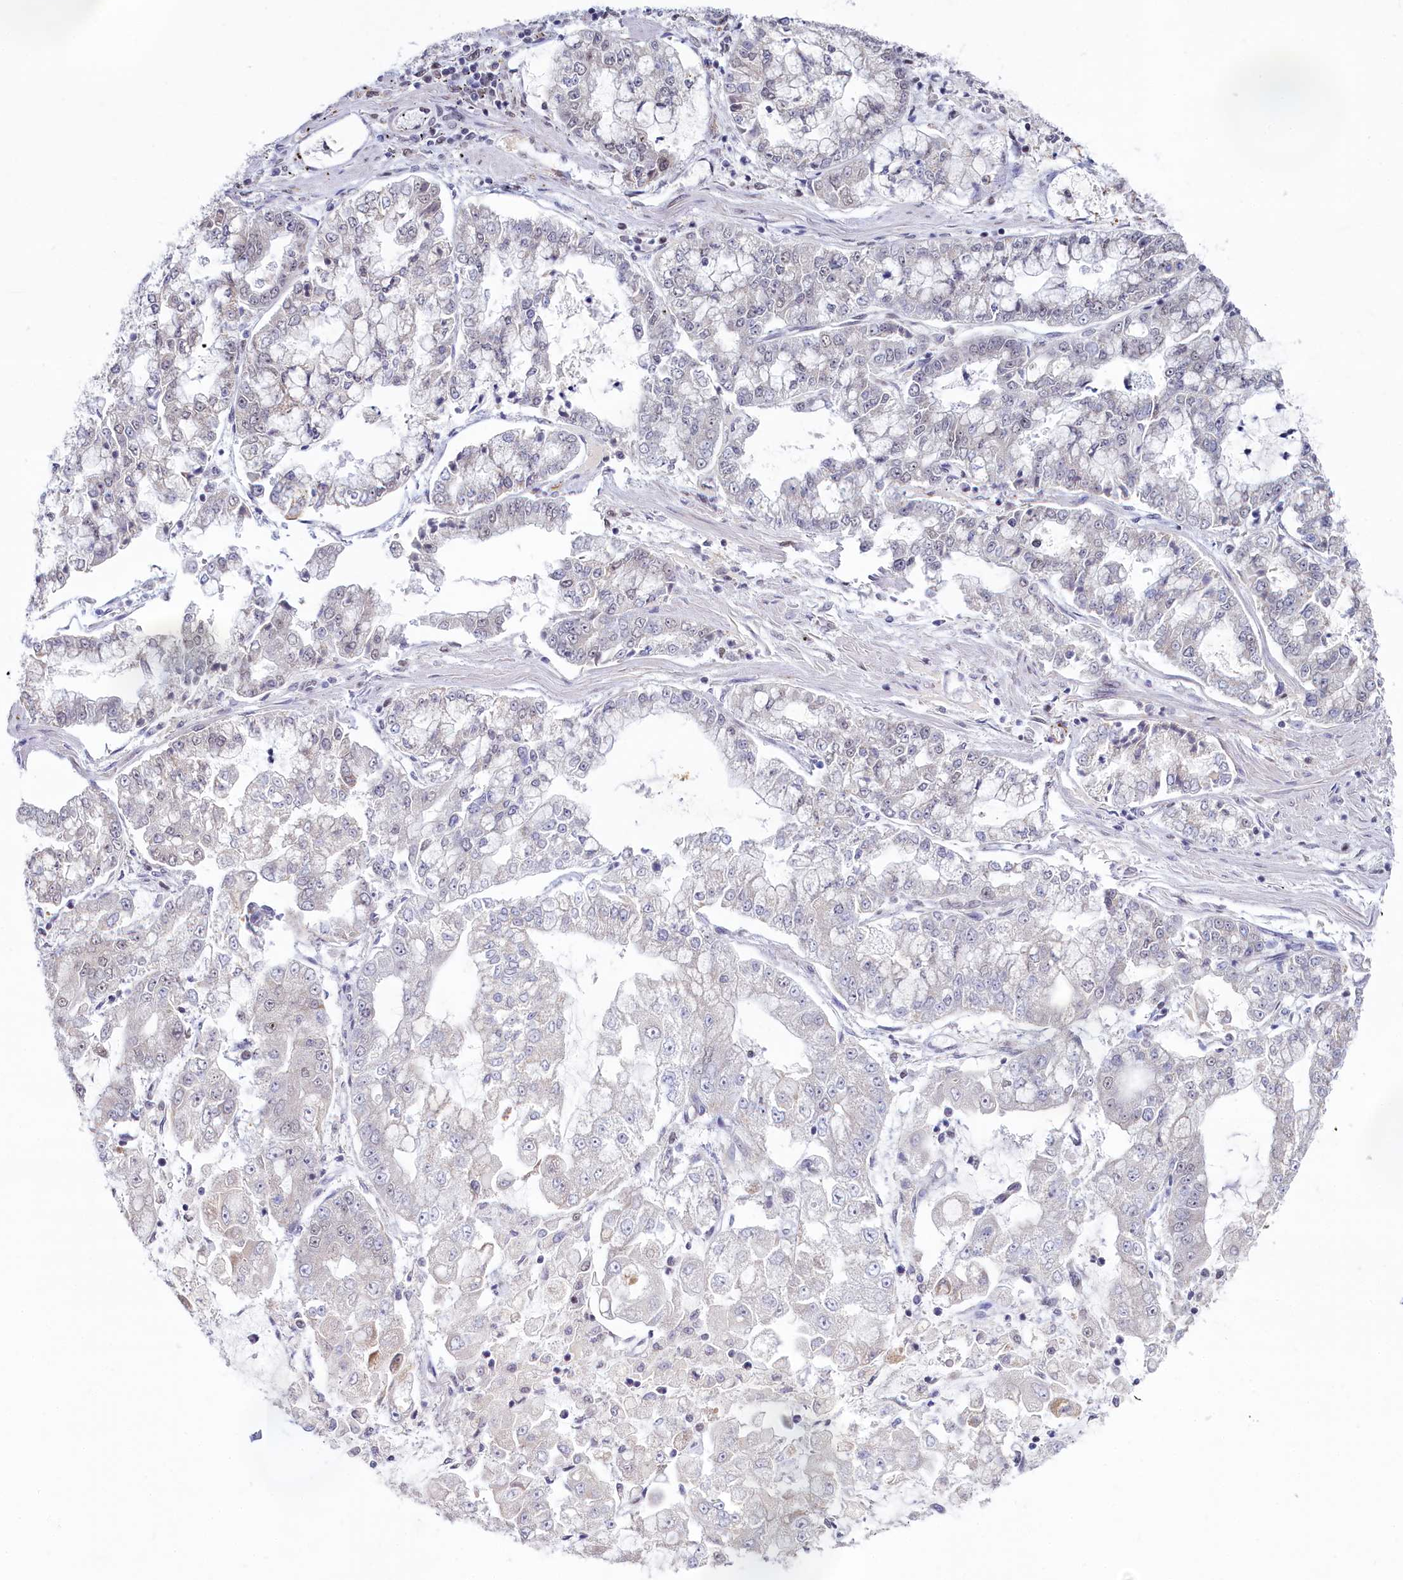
{"staining": {"intensity": "negative", "quantity": "none", "location": "none"}, "tissue": "stomach cancer", "cell_type": "Tumor cells", "image_type": "cancer", "snomed": [{"axis": "morphology", "description": "Adenocarcinoma, NOS"}, {"axis": "topography", "description": "Stomach"}], "caption": "The micrograph displays no significant expression in tumor cells of stomach adenocarcinoma.", "gene": "PPHLN1", "patient": {"sex": "male", "age": 76}}